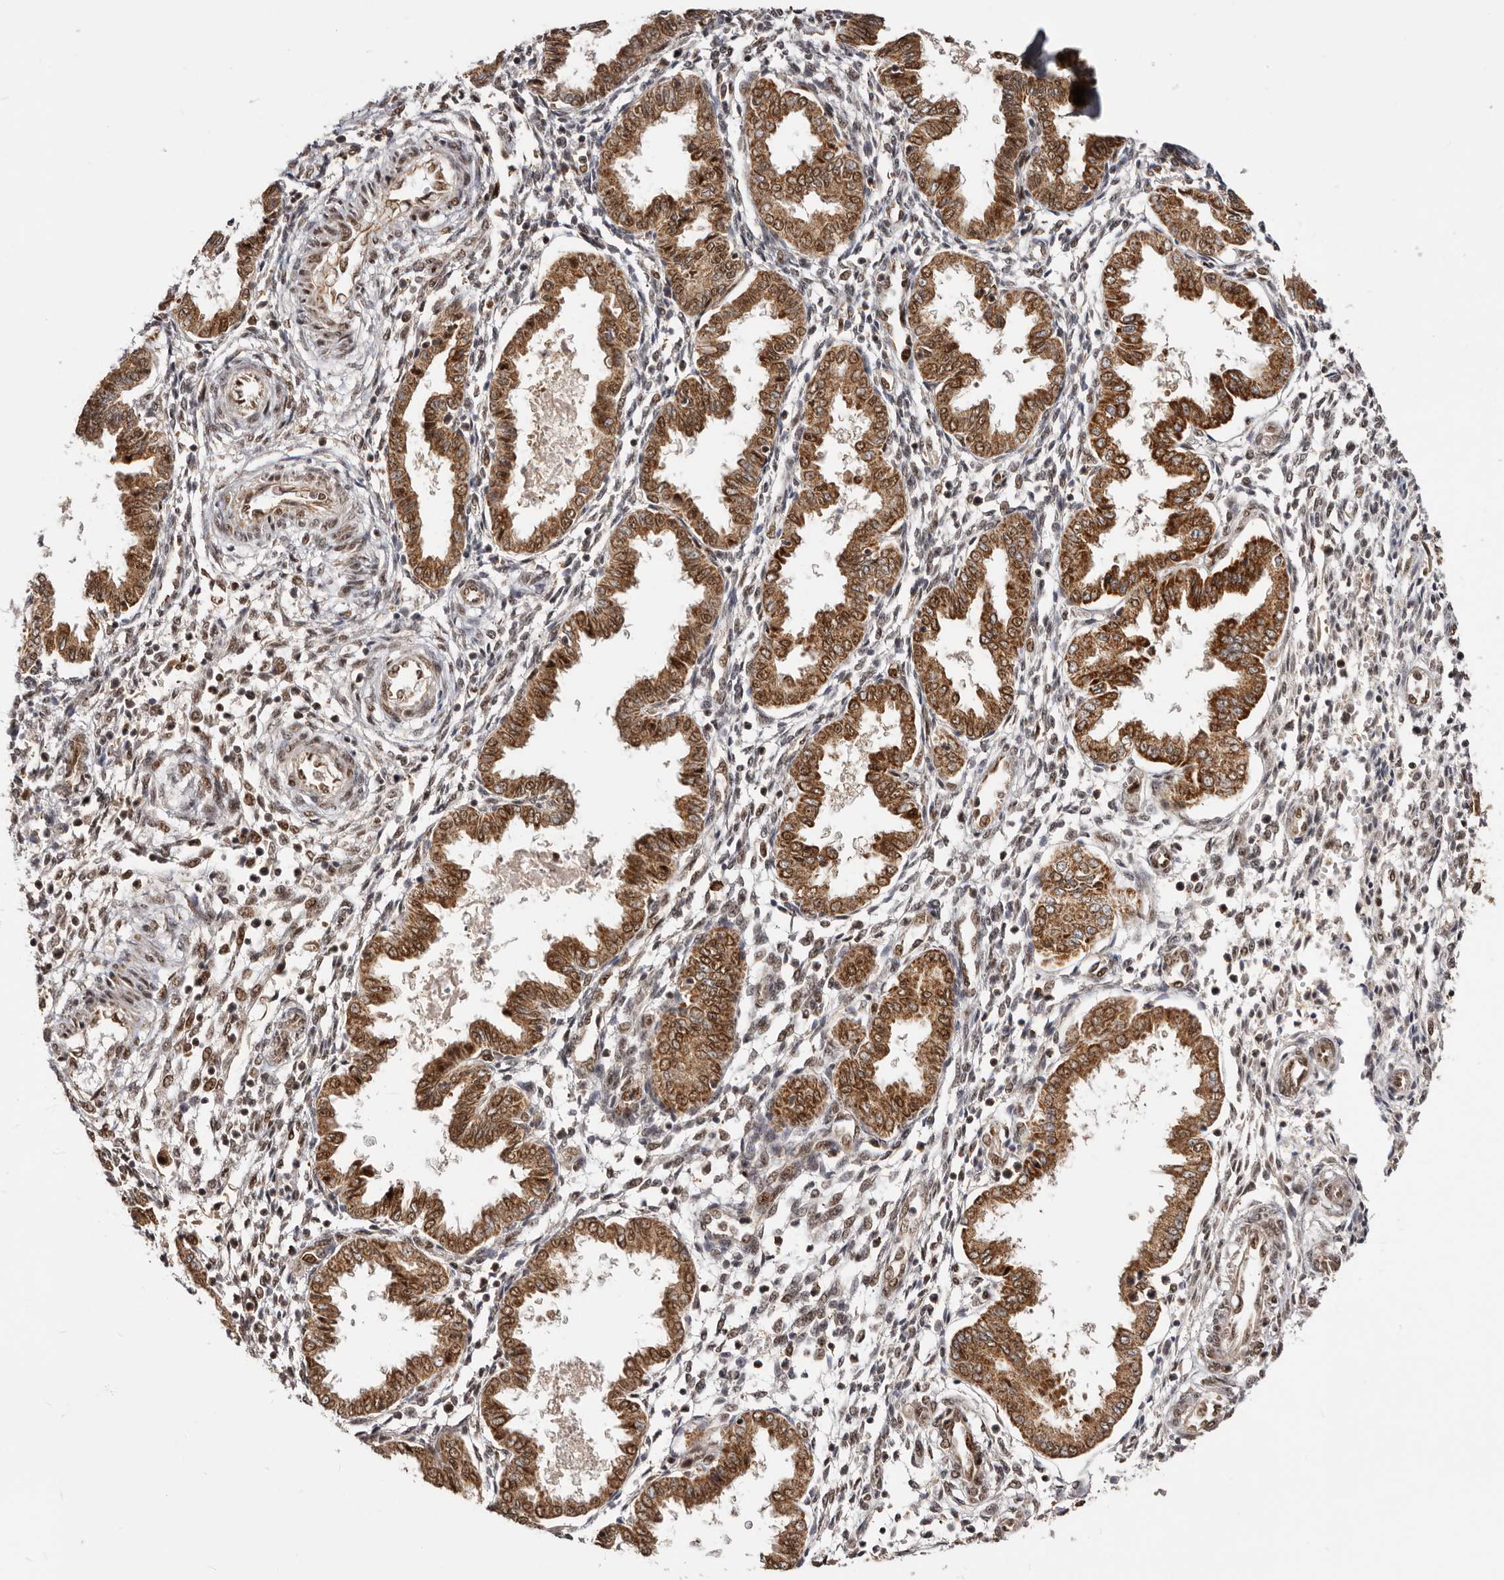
{"staining": {"intensity": "weak", "quantity": "25%-75%", "location": "cytoplasmic/membranous,nuclear"}, "tissue": "endometrium", "cell_type": "Cells in endometrial stroma", "image_type": "normal", "snomed": [{"axis": "morphology", "description": "Normal tissue, NOS"}, {"axis": "topography", "description": "Endometrium"}], "caption": "This micrograph shows normal endometrium stained with immunohistochemistry (IHC) to label a protein in brown. The cytoplasmic/membranous,nuclear of cells in endometrial stroma show weak positivity for the protein. Nuclei are counter-stained blue.", "gene": "SEC14L1", "patient": {"sex": "female", "age": 33}}